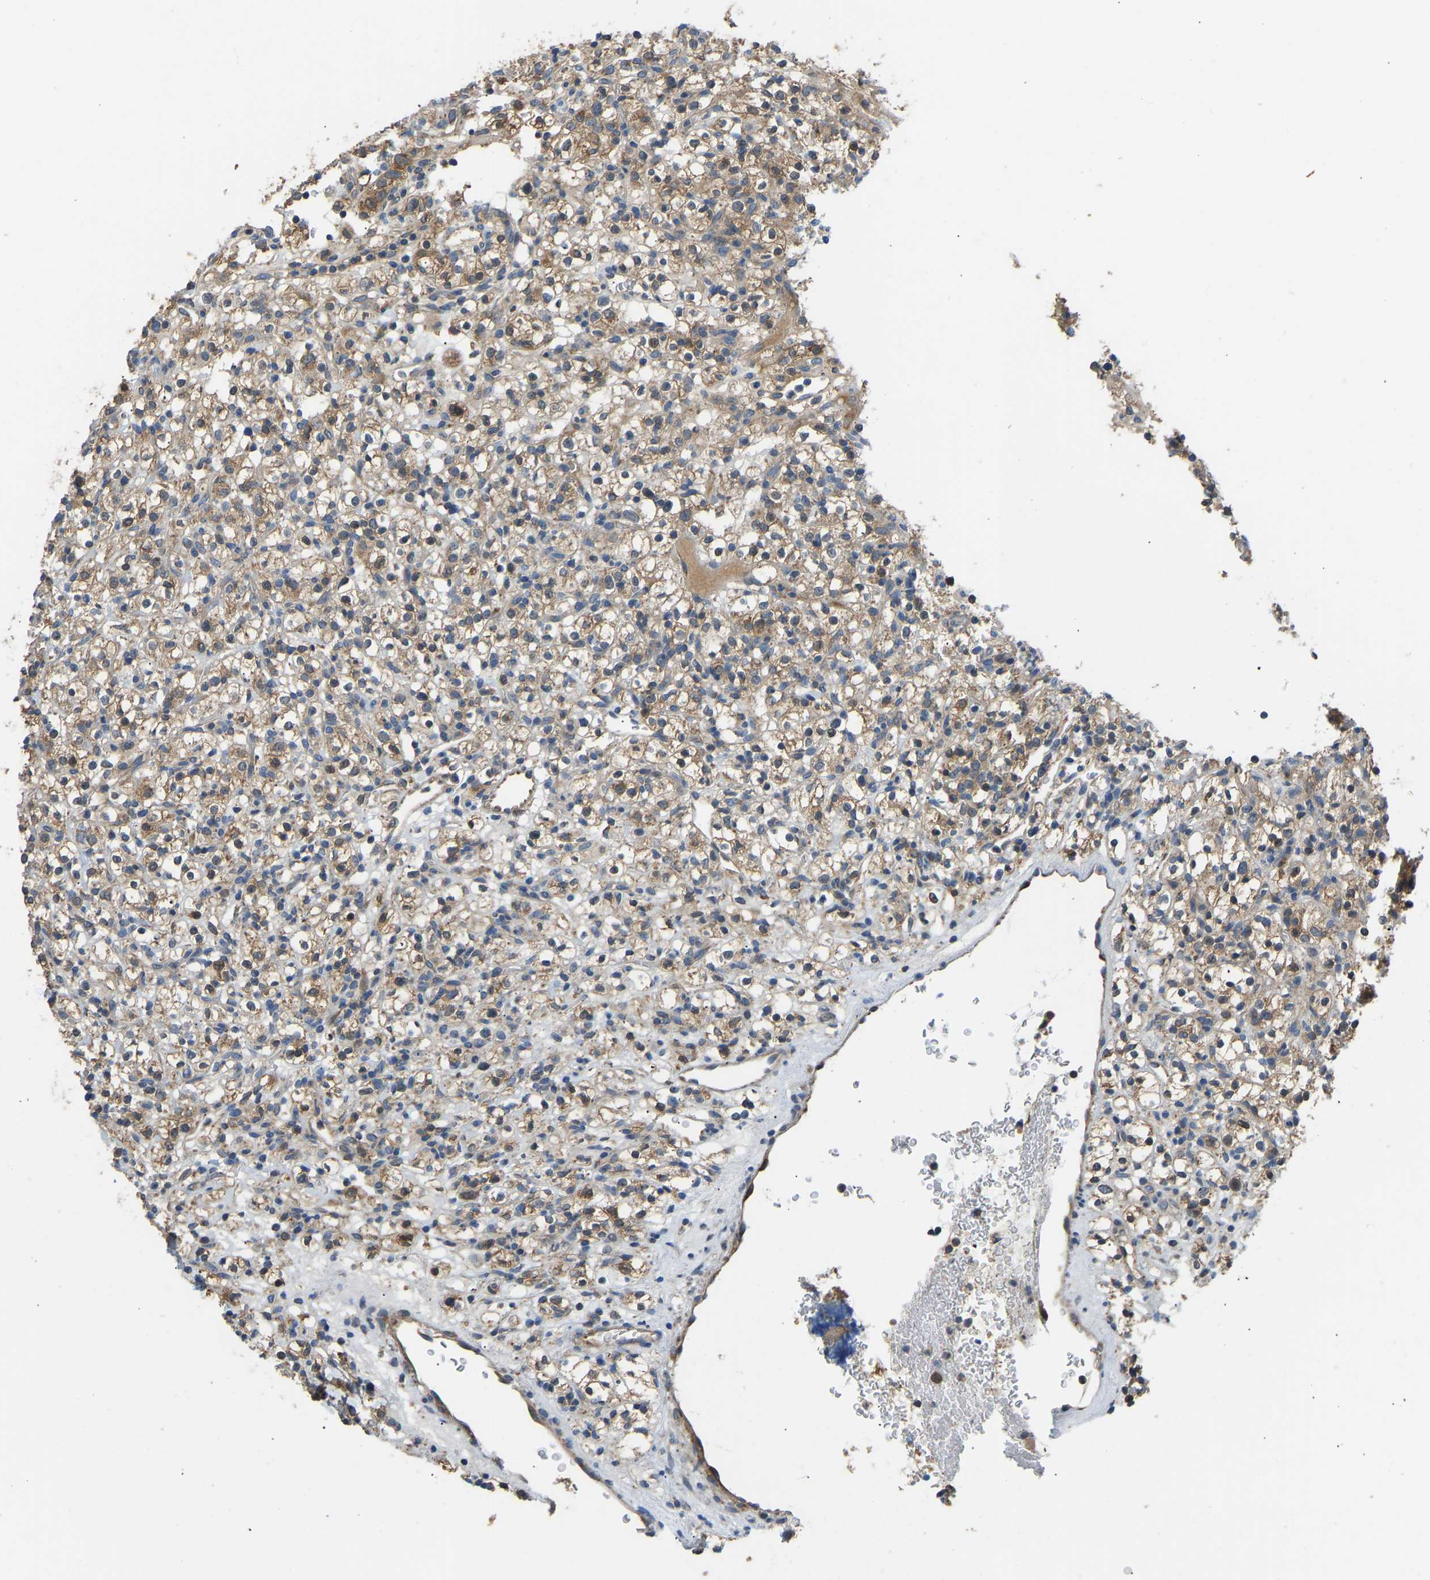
{"staining": {"intensity": "moderate", "quantity": ">75%", "location": "cytoplasmic/membranous"}, "tissue": "renal cancer", "cell_type": "Tumor cells", "image_type": "cancer", "snomed": [{"axis": "morphology", "description": "Normal tissue, NOS"}, {"axis": "morphology", "description": "Adenocarcinoma, NOS"}, {"axis": "topography", "description": "Kidney"}], "caption": "Renal cancer stained with a brown dye demonstrates moderate cytoplasmic/membranous positive staining in approximately >75% of tumor cells.", "gene": "RBP1", "patient": {"sex": "female", "age": 72}}